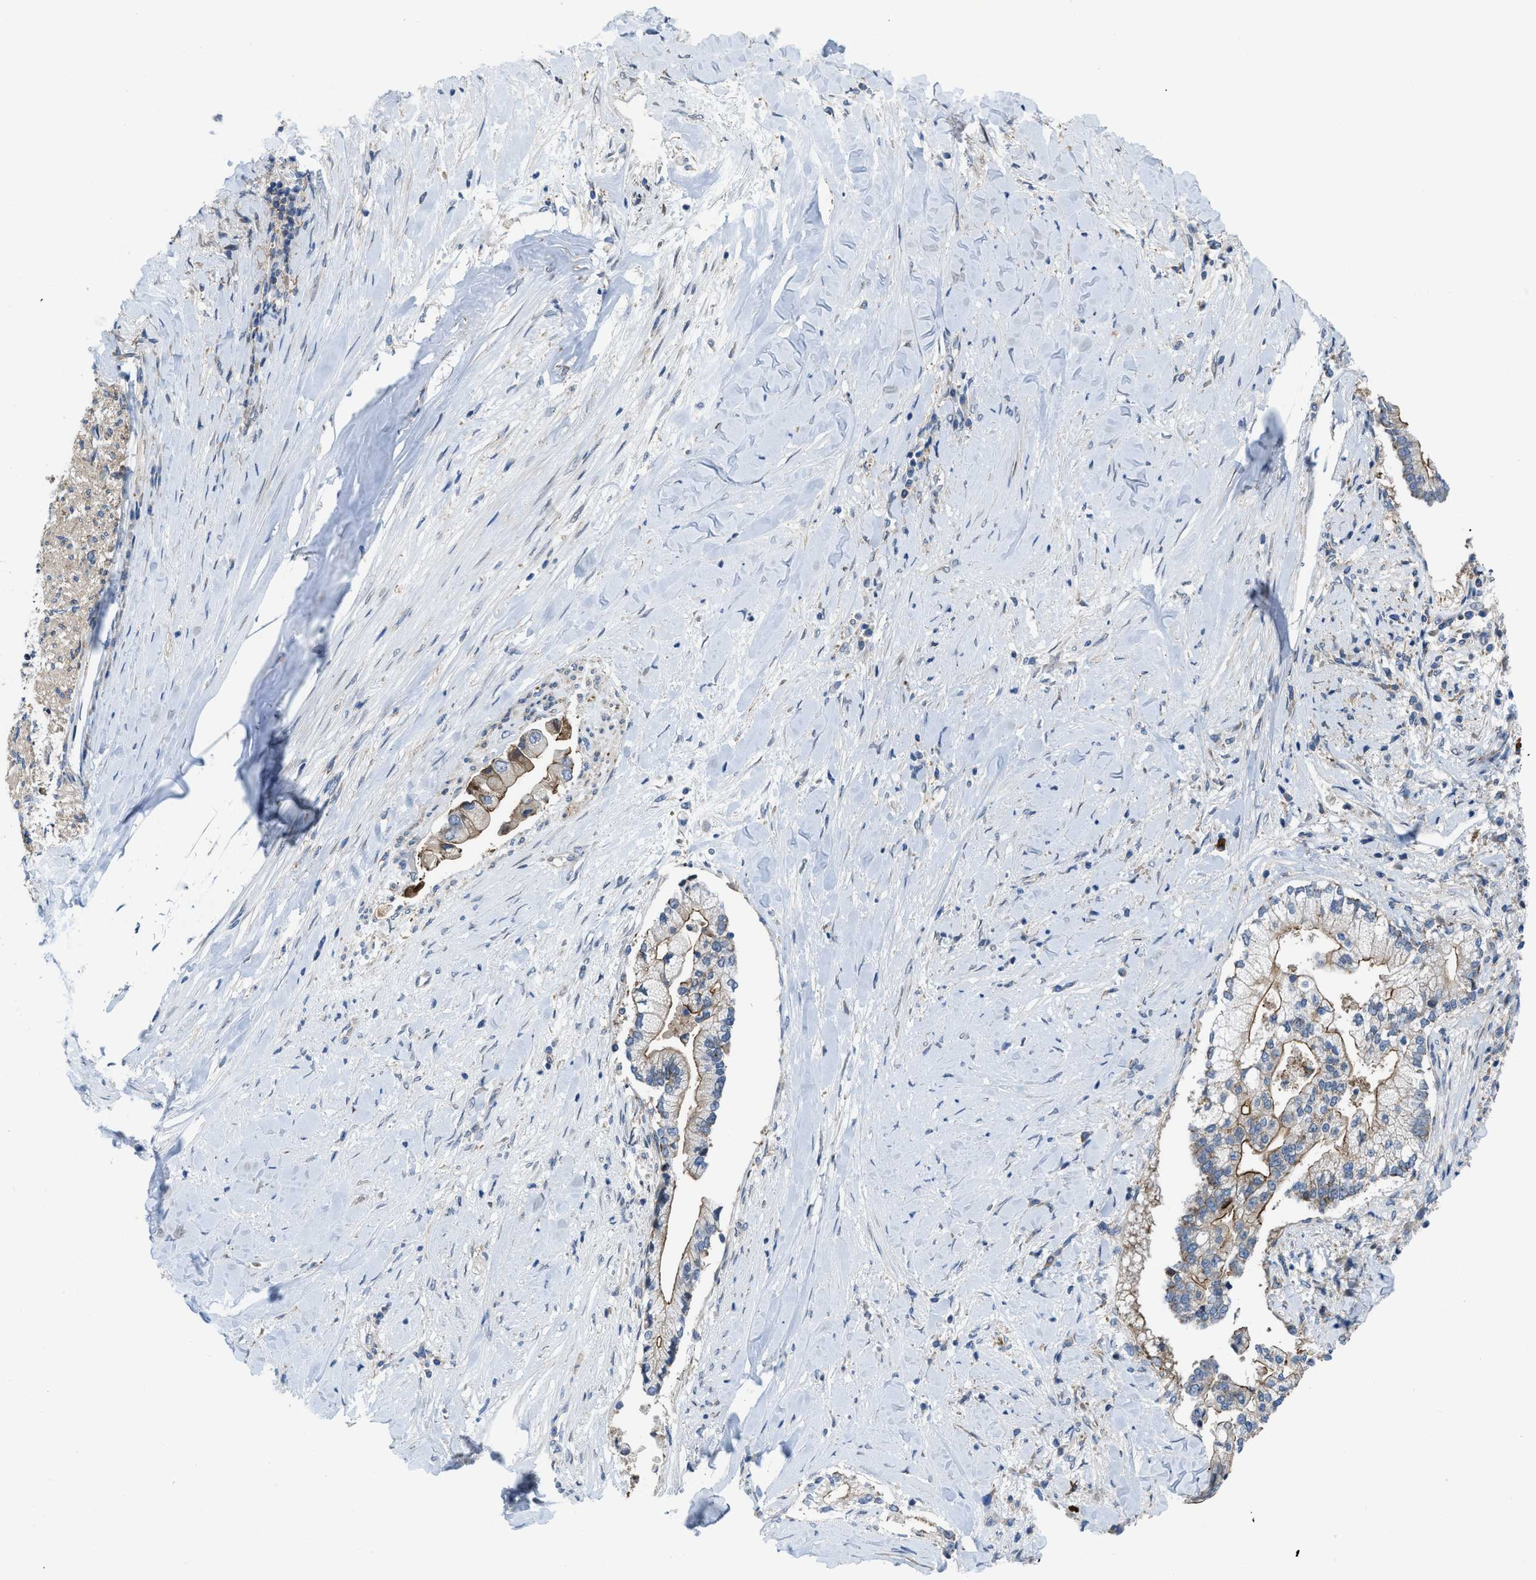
{"staining": {"intensity": "moderate", "quantity": ">75%", "location": "cytoplasmic/membranous"}, "tissue": "liver cancer", "cell_type": "Tumor cells", "image_type": "cancer", "snomed": [{"axis": "morphology", "description": "Cholangiocarcinoma"}, {"axis": "topography", "description": "Liver"}], "caption": "Cholangiocarcinoma (liver) tissue reveals moderate cytoplasmic/membranous expression in about >75% of tumor cells, visualized by immunohistochemistry. (IHC, brightfield microscopy, high magnification).", "gene": "MYO18A", "patient": {"sex": "male", "age": 50}}